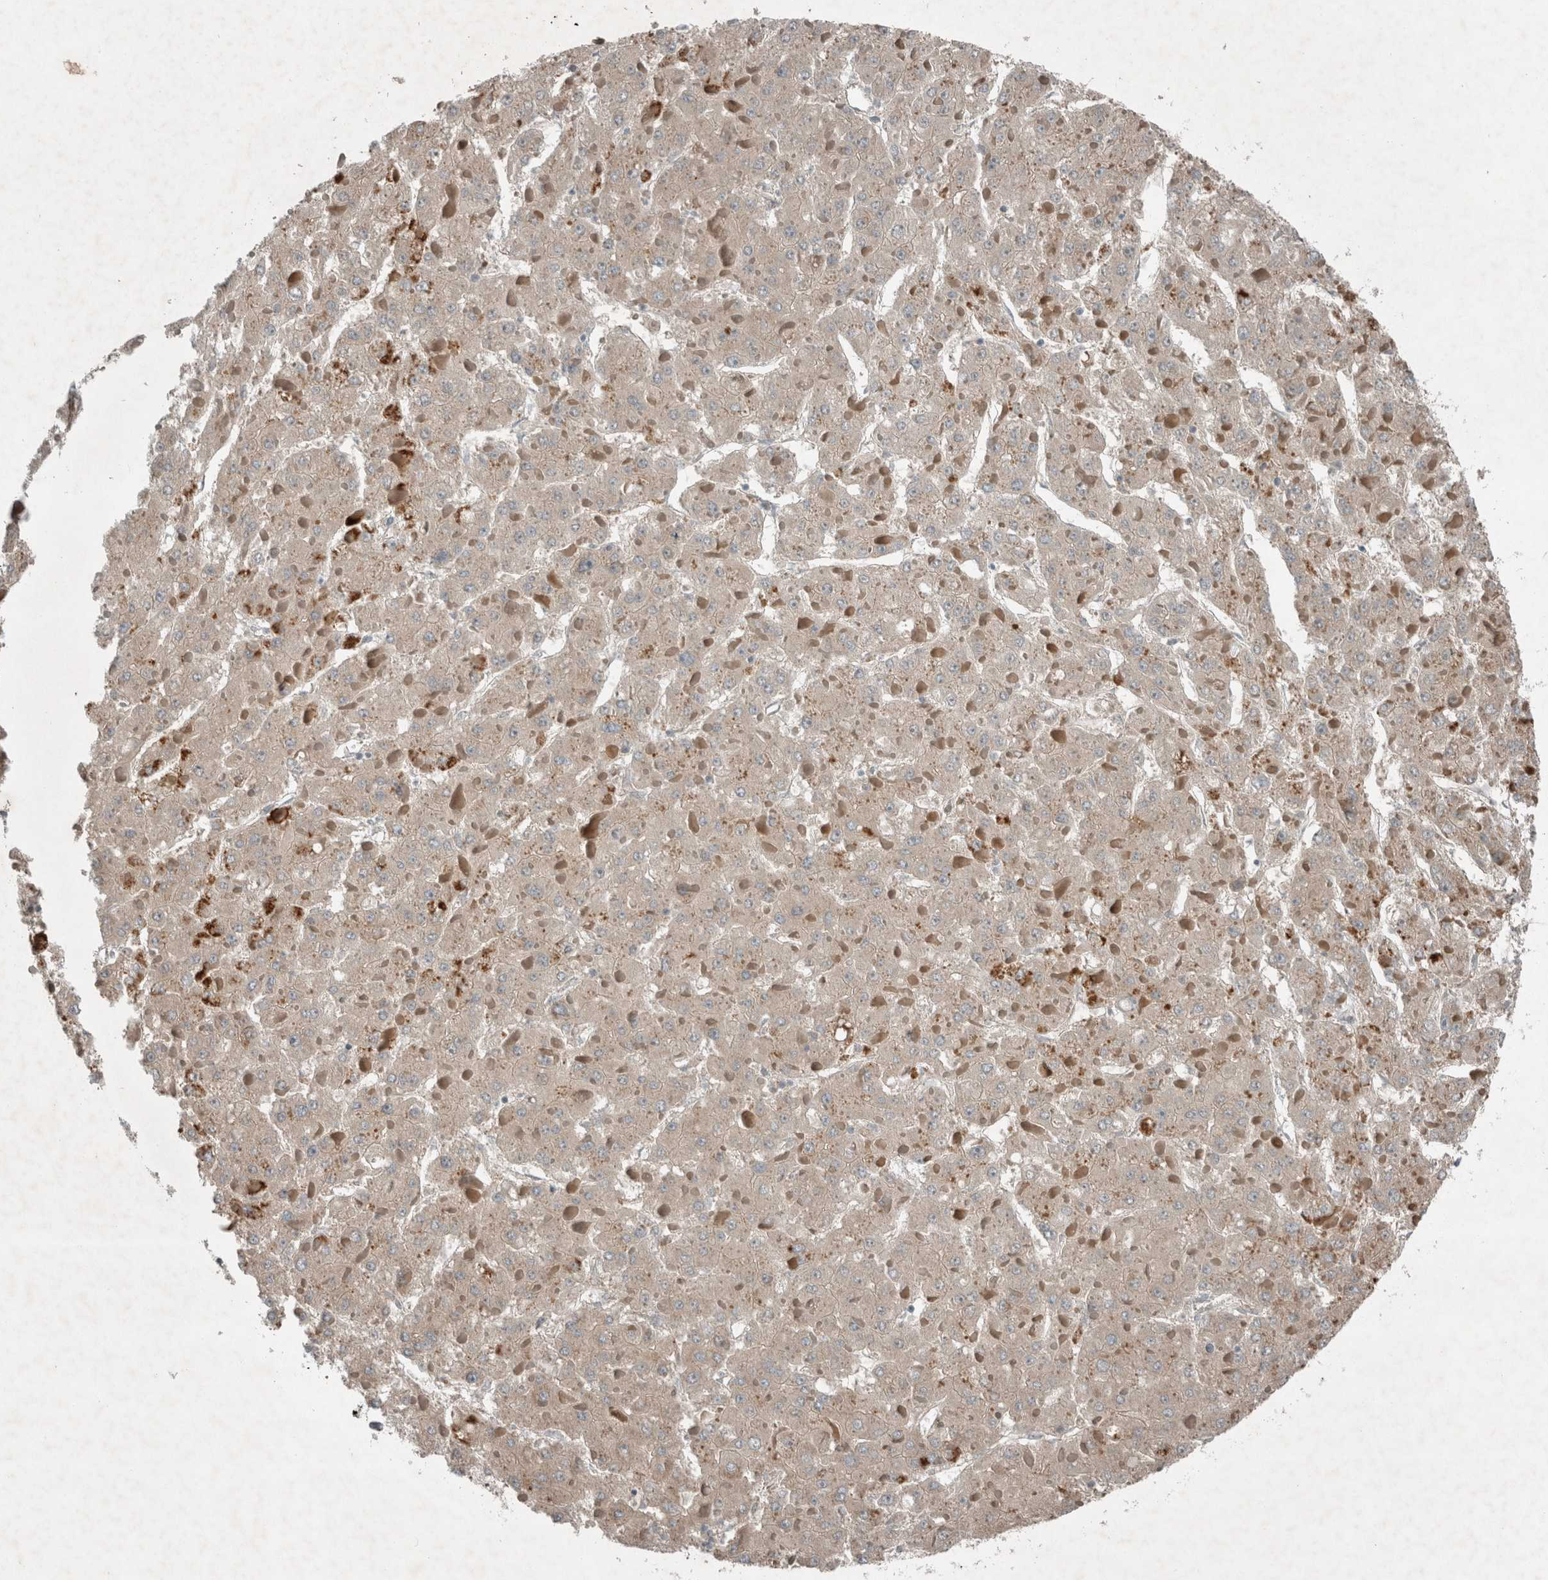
{"staining": {"intensity": "negative", "quantity": "none", "location": "none"}, "tissue": "liver cancer", "cell_type": "Tumor cells", "image_type": "cancer", "snomed": [{"axis": "morphology", "description": "Carcinoma, Hepatocellular, NOS"}, {"axis": "topography", "description": "Liver"}], "caption": "Photomicrograph shows no protein staining in tumor cells of liver cancer (hepatocellular carcinoma) tissue.", "gene": "RALGDS", "patient": {"sex": "female", "age": 73}}